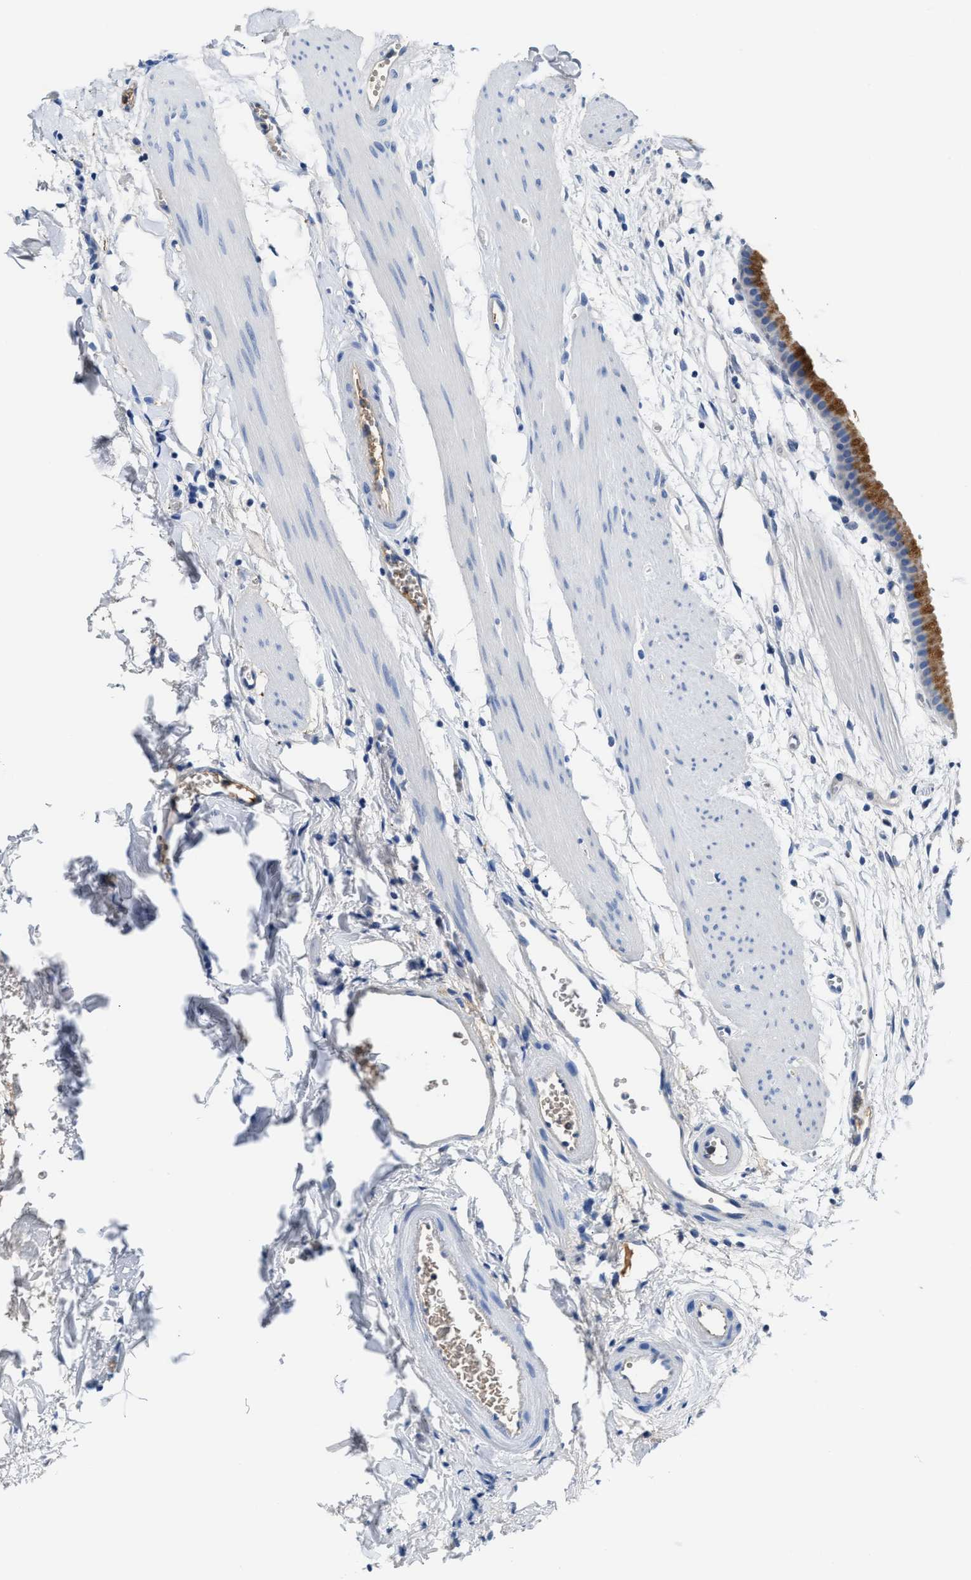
{"staining": {"intensity": "moderate", "quantity": ">75%", "location": "cytoplasmic/membranous"}, "tissue": "gallbladder", "cell_type": "Glandular cells", "image_type": "normal", "snomed": [{"axis": "morphology", "description": "Normal tissue, NOS"}, {"axis": "topography", "description": "Gallbladder"}], "caption": "Glandular cells demonstrate moderate cytoplasmic/membranous expression in approximately >75% of cells in unremarkable gallbladder. Using DAB (brown) and hematoxylin (blue) stains, captured at high magnification using brightfield microscopy.", "gene": "GC", "patient": {"sex": "female", "age": 64}}